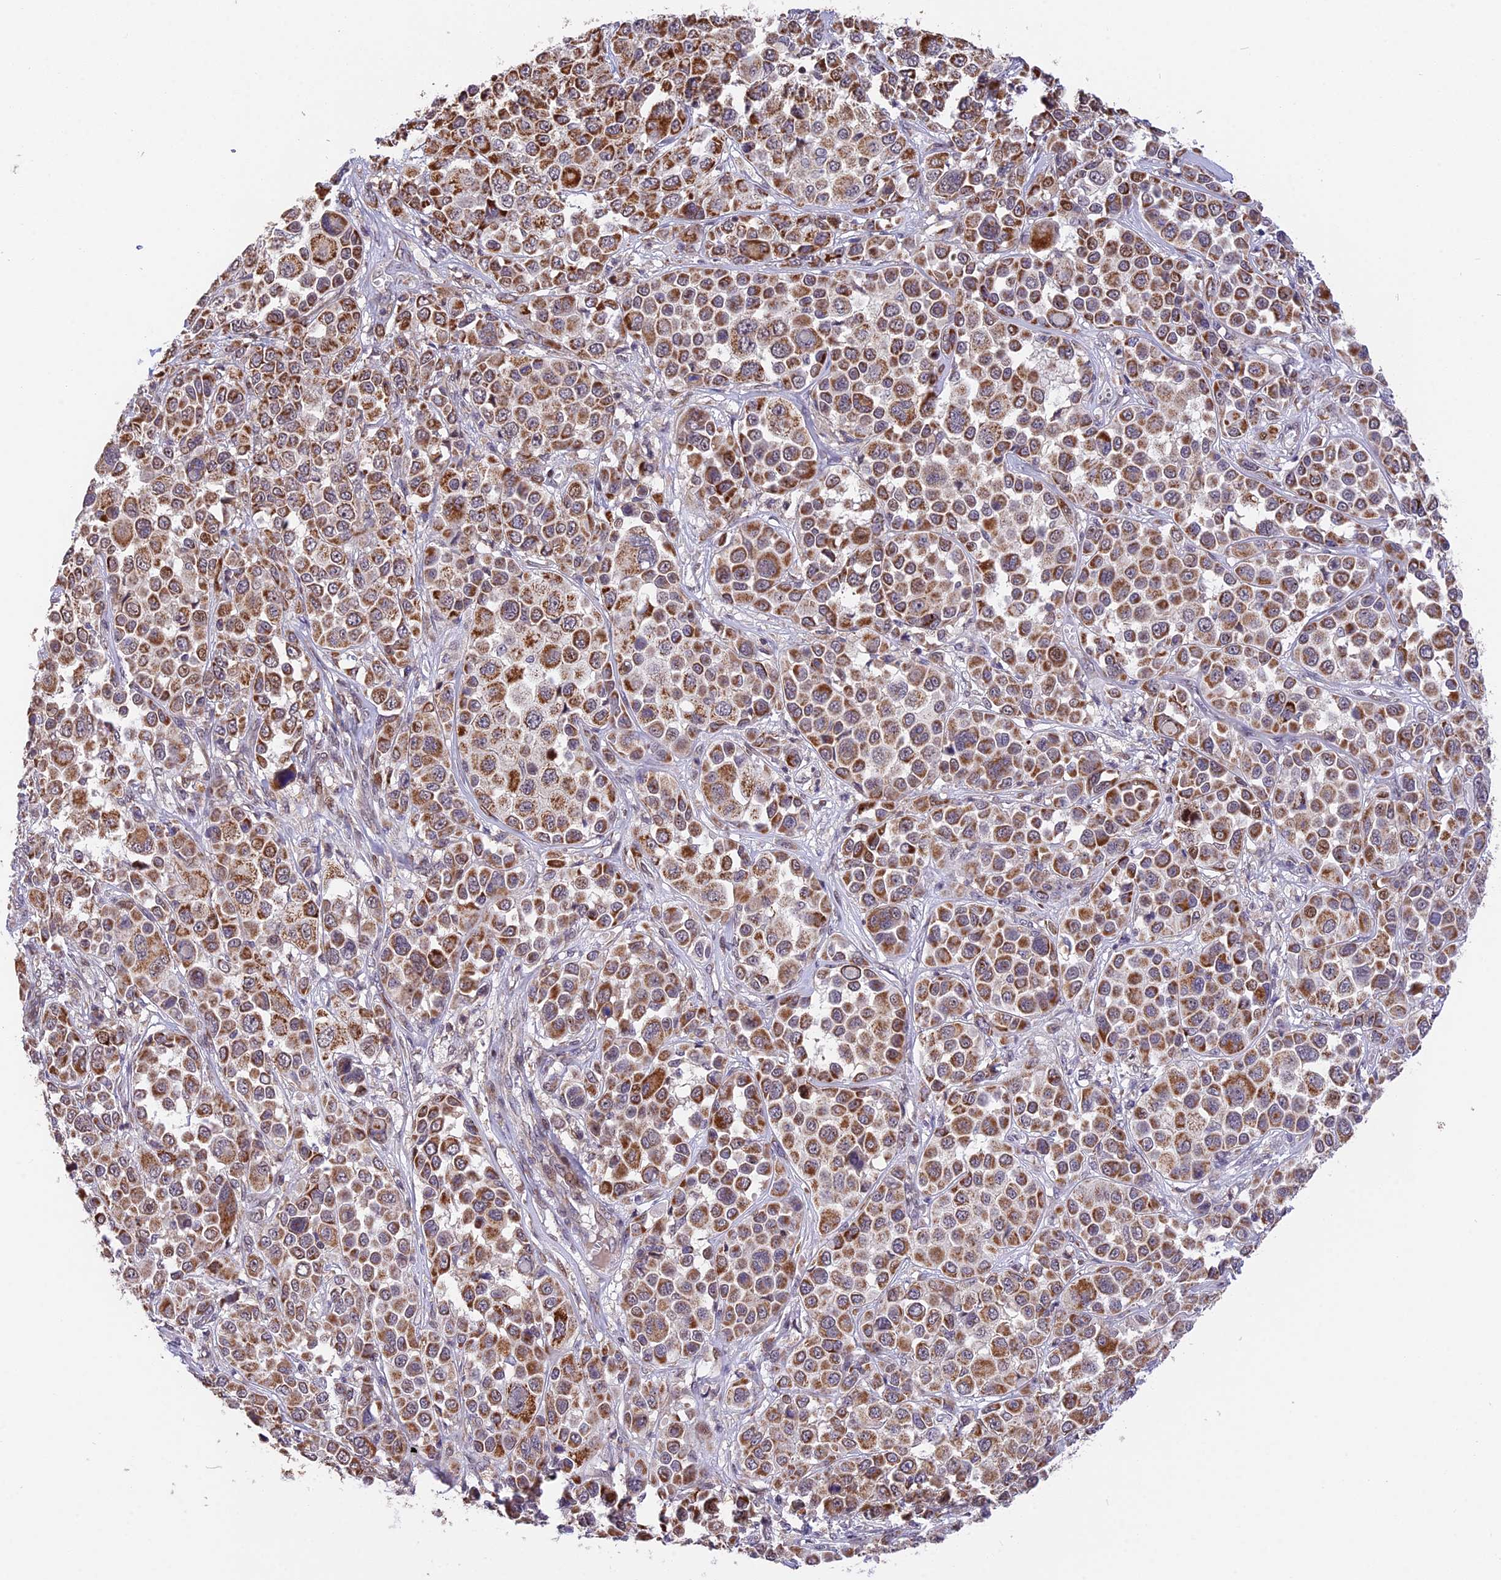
{"staining": {"intensity": "moderate", "quantity": ">75%", "location": "cytoplasmic/membranous"}, "tissue": "melanoma", "cell_type": "Tumor cells", "image_type": "cancer", "snomed": [{"axis": "morphology", "description": "Malignant melanoma, NOS"}, {"axis": "topography", "description": "Skin of trunk"}], "caption": "IHC photomicrograph of human melanoma stained for a protein (brown), which reveals medium levels of moderate cytoplasmic/membranous expression in about >75% of tumor cells.", "gene": "RERGL", "patient": {"sex": "male", "age": 71}}